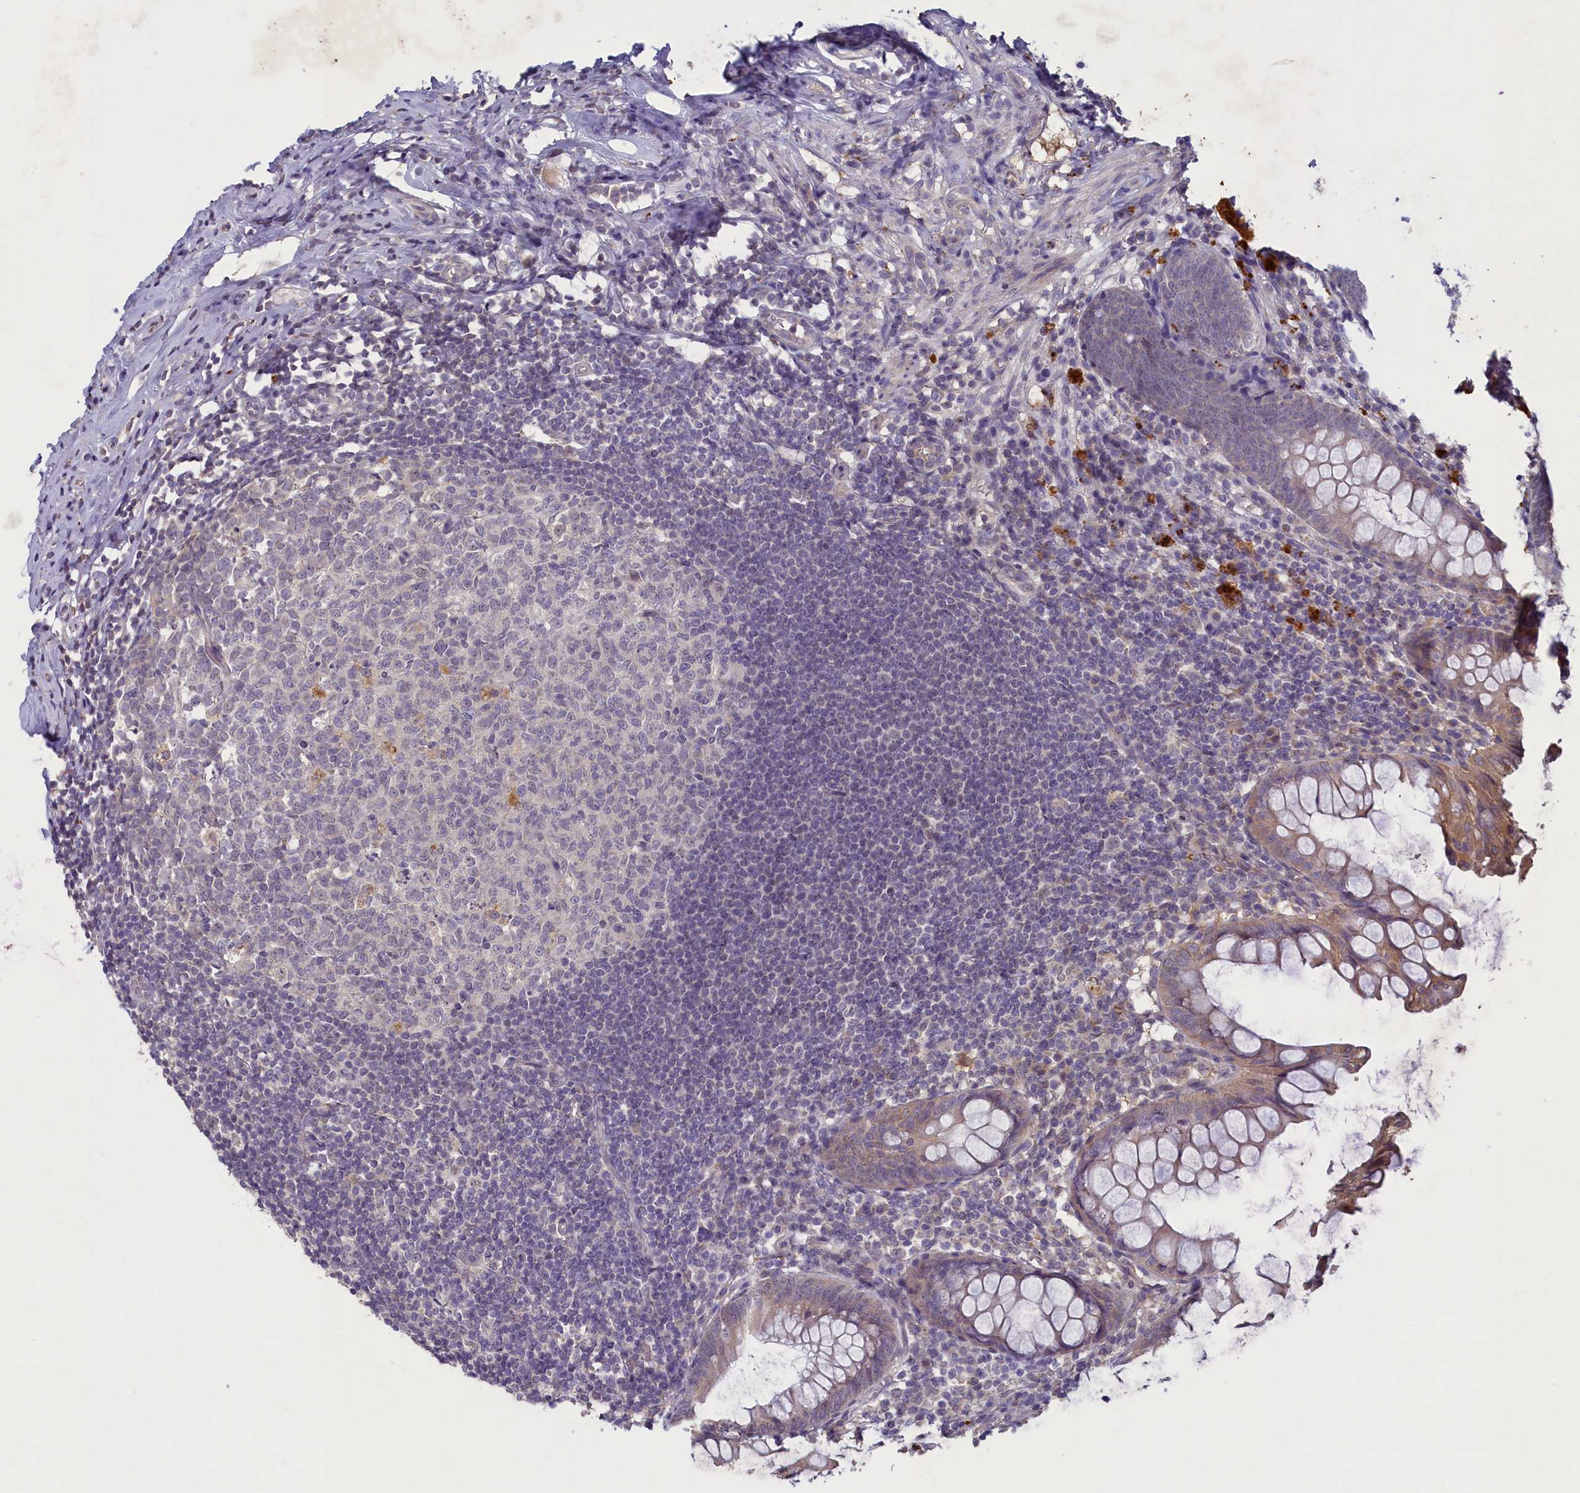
{"staining": {"intensity": "weak", "quantity": "25%-75%", "location": "cytoplasmic/membranous"}, "tissue": "appendix", "cell_type": "Glandular cells", "image_type": "normal", "snomed": [{"axis": "morphology", "description": "Normal tissue, NOS"}, {"axis": "topography", "description": "Appendix"}], "caption": "Immunohistochemistry photomicrograph of unremarkable human appendix stained for a protein (brown), which reveals low levels of weak cytoplasmic/membranous staining in about 25%-75% of glandular cells.", "gene": "ATF7IP2", "patient": {"sex": "female", "age": 51}}